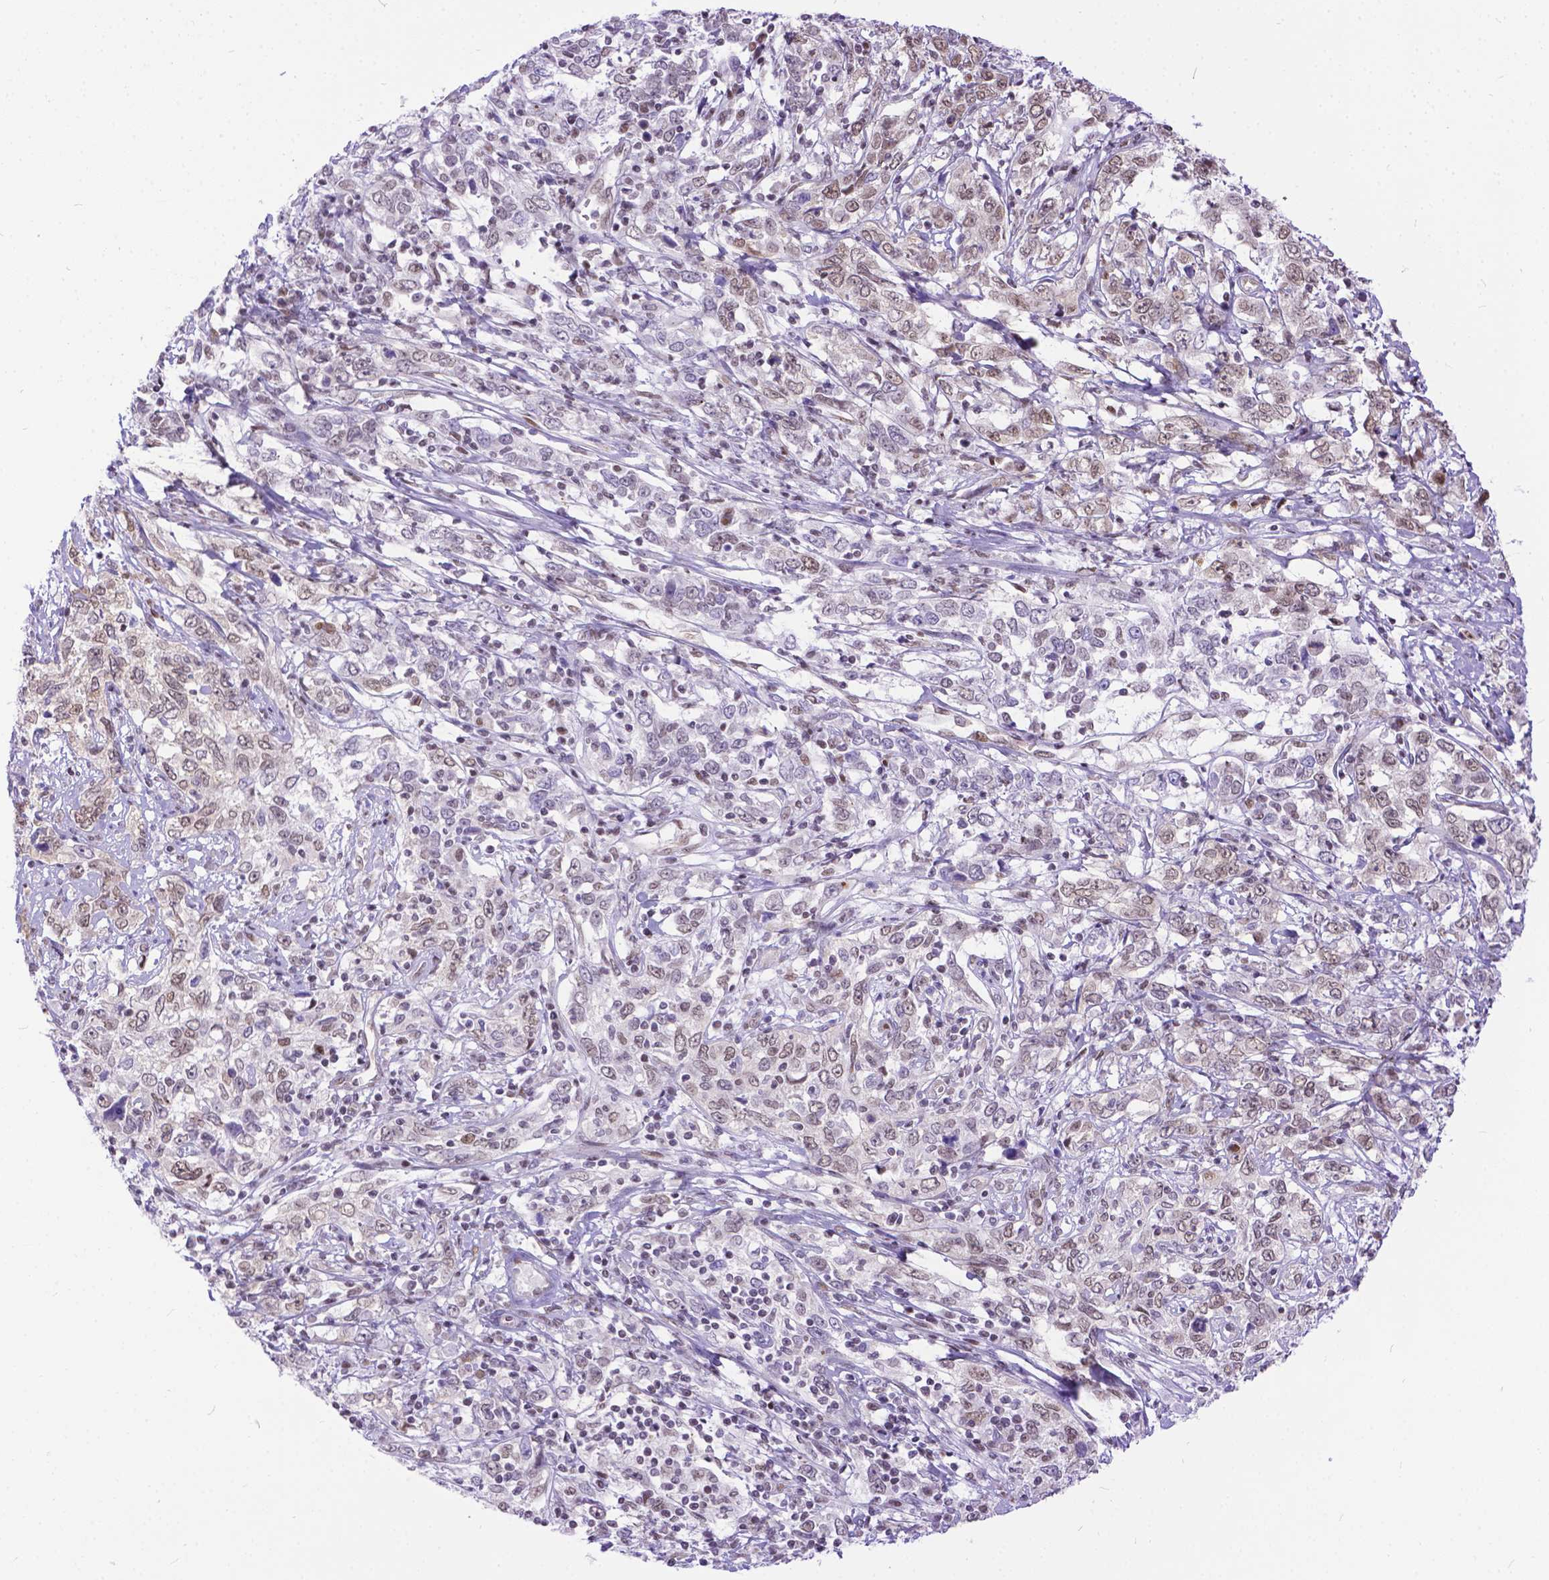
{"staining": {"intensity": "weak", "quantity": "25%-75%", "location": "cytoplasmic/membranous,nuclear"}, "tissue": "cervical cancer", "cell_type": "Tumor cells", "image_type": "cancer", "snomed": [{"axis": "morphology", "description": "Adenocarcinoma, NOS"}, {"axis": "topography", "description": "Cervix"}], "caption": "DAB immunohistochemical staining of cervical cancer (adenocarcinoma) displays weak cytoplasmic/membranous and nuclear protein positivity in approximately 25%-75% of tumor cells. The staining was performed using DAB (3,3'-diaminobenzidine) to visualize the protein expression in brown, while the nuclei were stained in blue with hematoxylin (Magnification: 20x).", "gene": "FAM124B", "patient": {"sex": "female", "age": 40}}